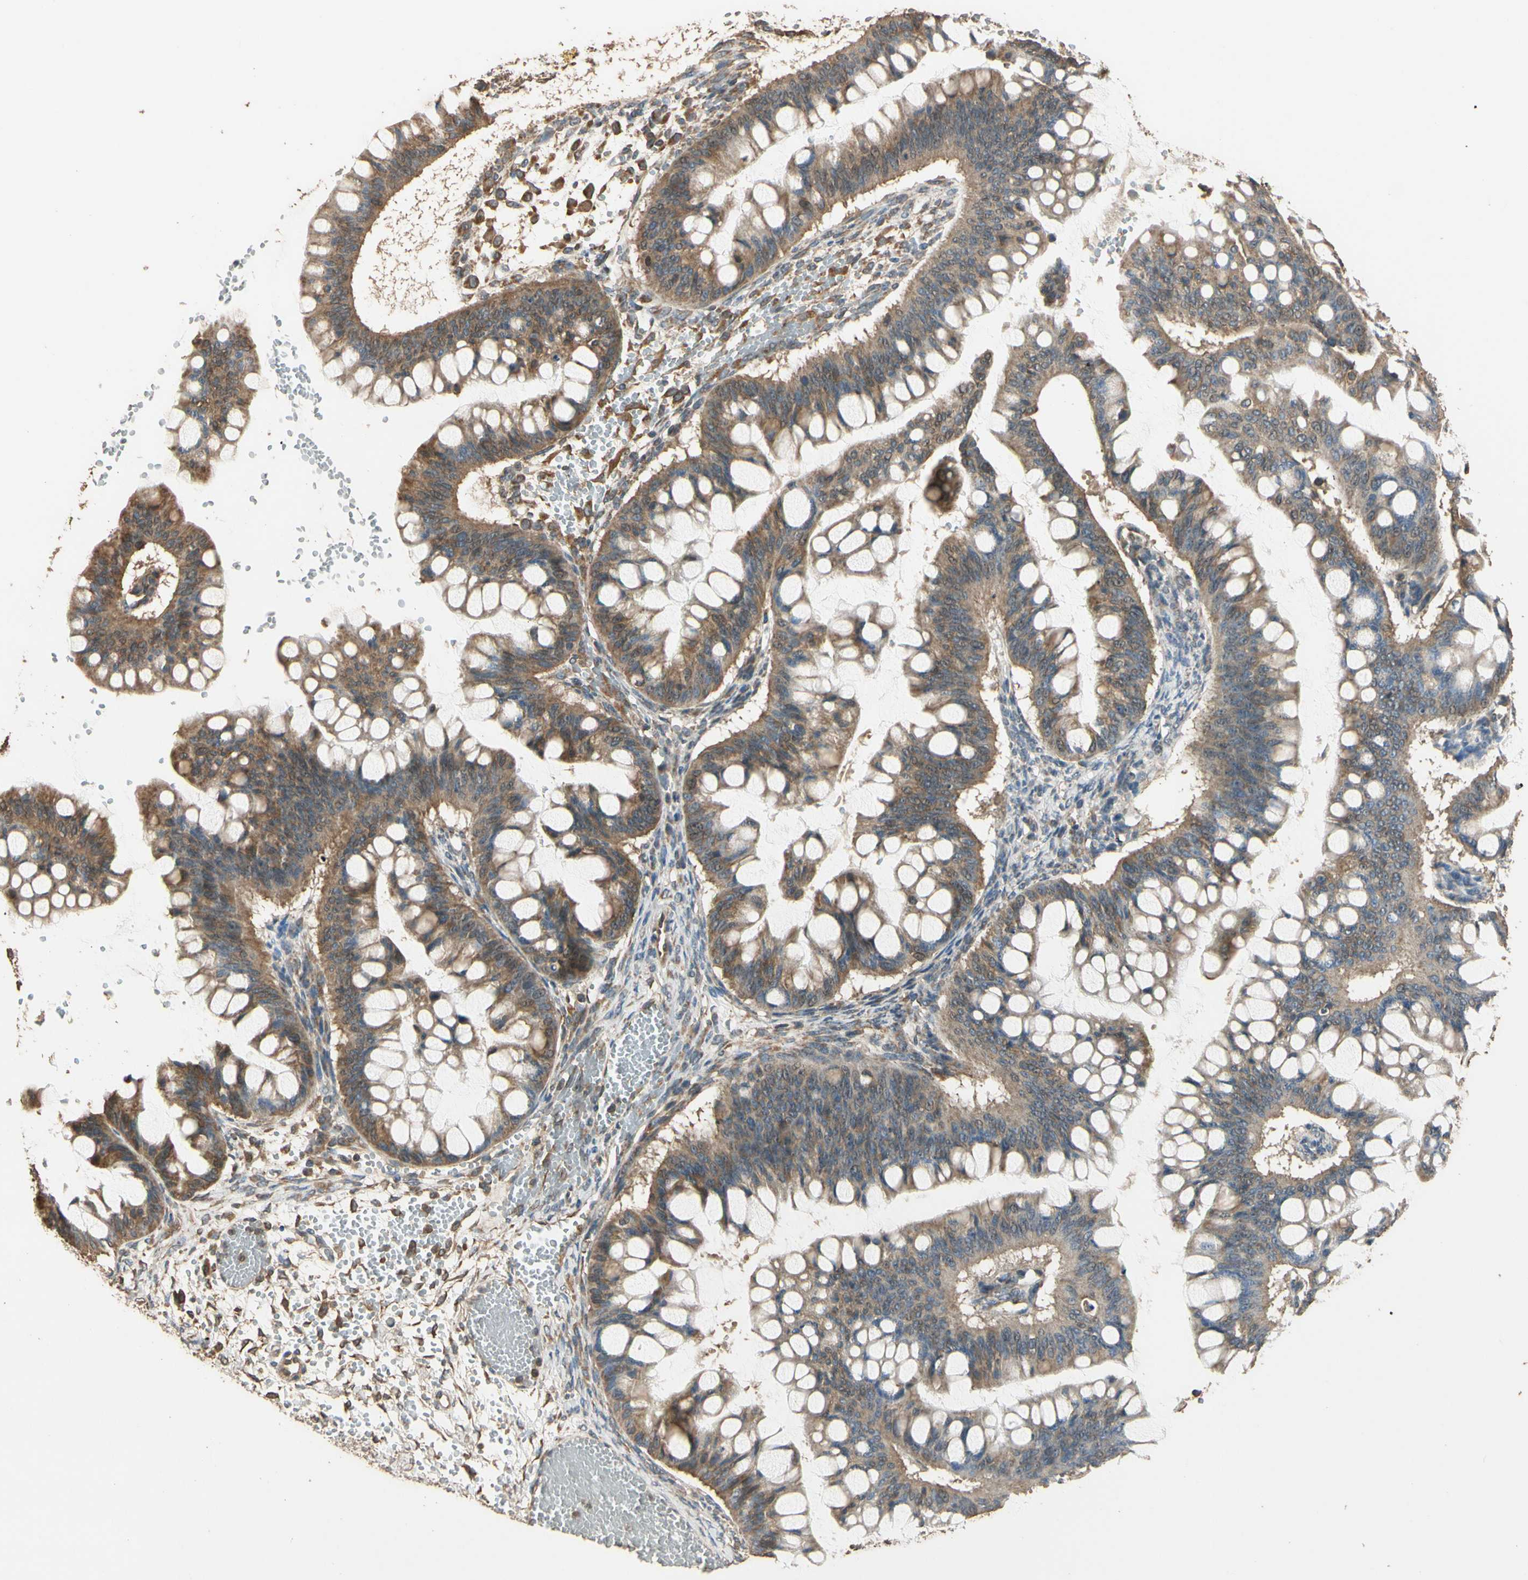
{"staining": {"intensity": "moderate", "quantity": ">75%", "location": "cytoplasmic/membranous"}, "tissue": "ovarian cancer", "cell_type": "Tumor cells", "image_type": "cancer", "snomed": [{"axis": "morphology", "description": "Cystadenocarcinoma, mucinous, NOS"}, {"axis": "topography", "description": "Ovary"}], "caption": "Ovarian mucinous cystadenocarcinoma stained with a brown dye demonstrates moderate cytoplasmic/membranous positive staining in approximately >75% of tumor cells.", "gene": "STX18", "patient": {"sex": "female", "age": 73}}